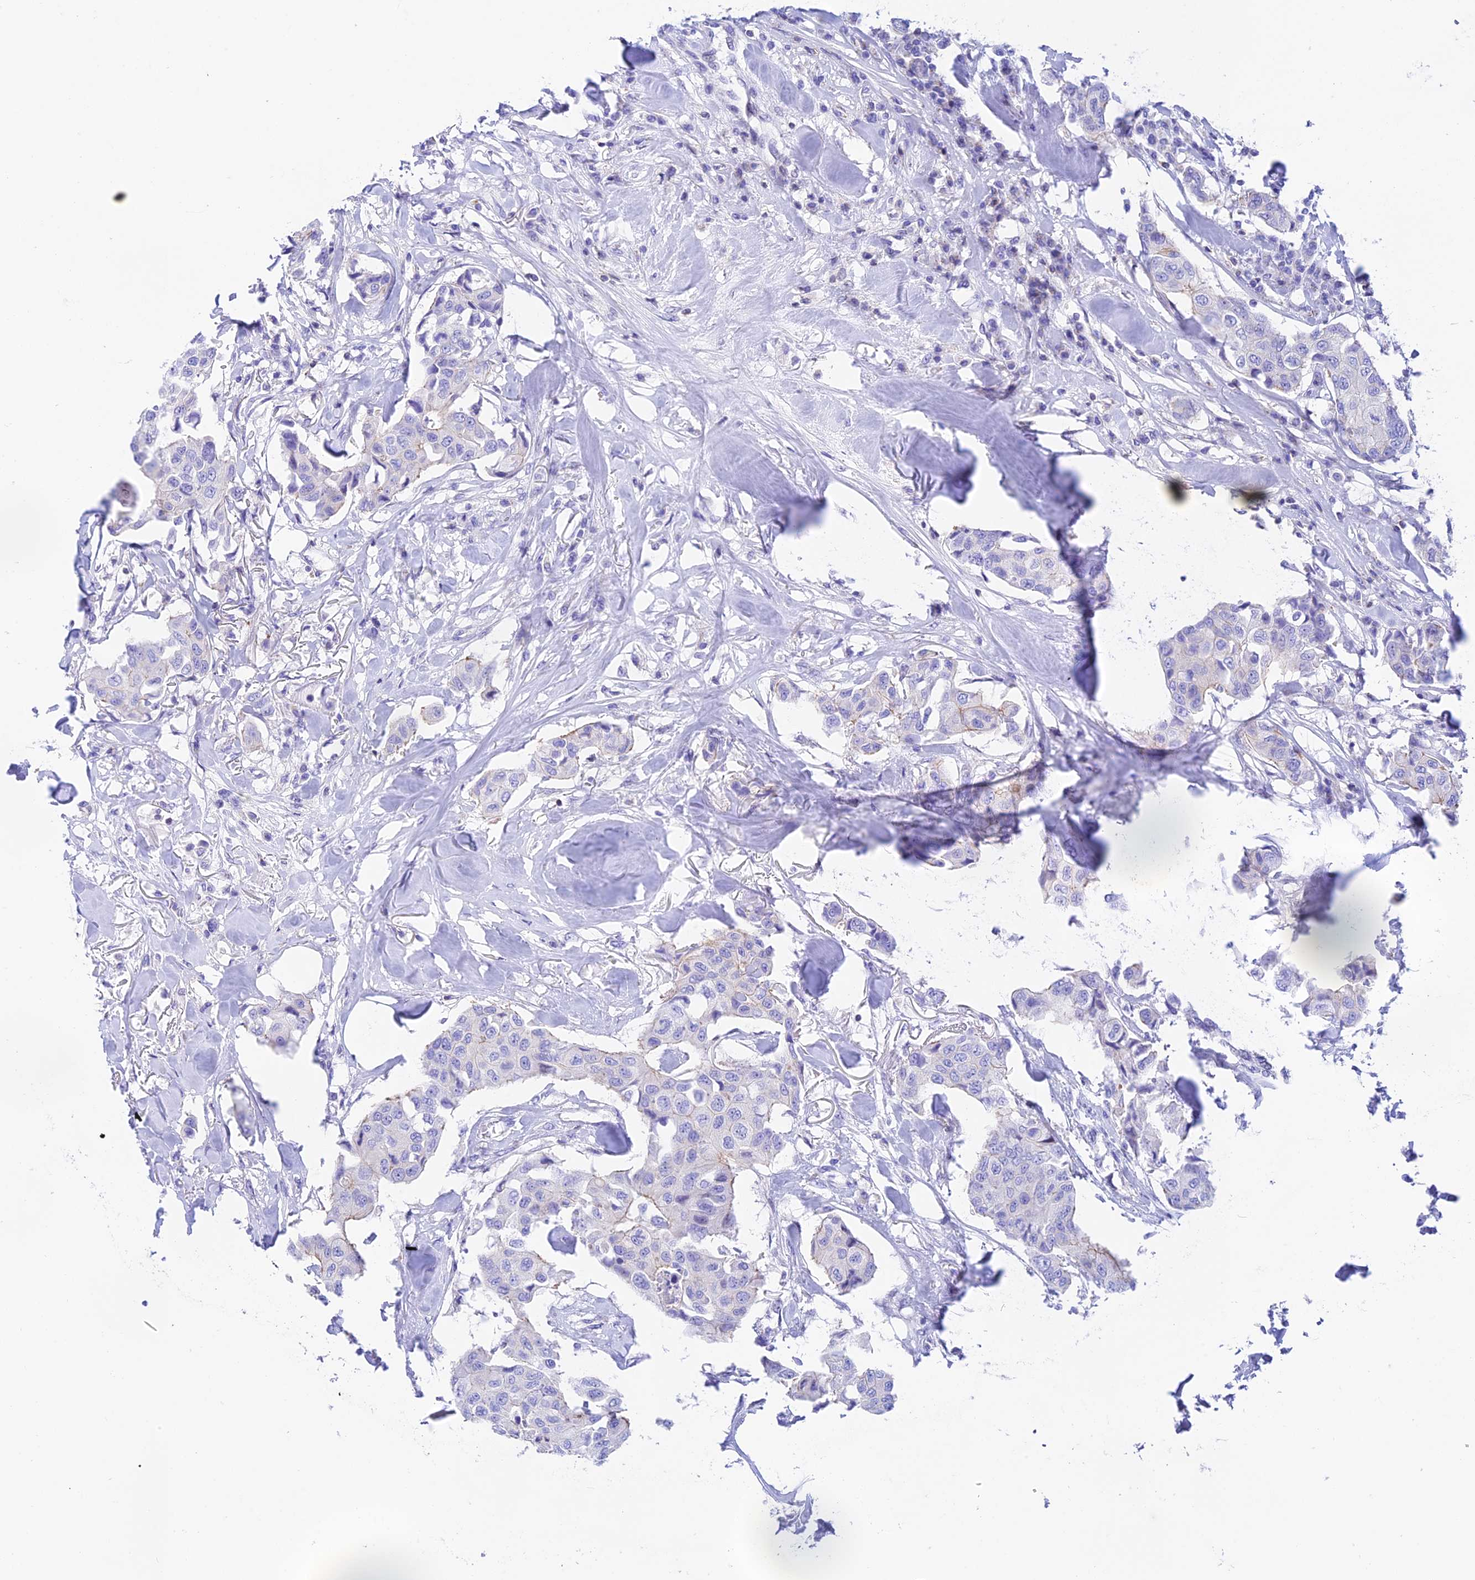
{"staining": {"intensity": "negative", "quantity": "none", "location": "none"}, "tissue": "breast cancer", "cell_type": "Tumor cells", "image_type": "cancer", "snomed": [{"axis": "morphology", "description": "Duct carcinoma"}, {"axis": "topography", "description": "Breast"}], "caption": "High power microscopy photomicrograph of an immunohistochemistry (IHC) histopathology image of breast cancer, revealing no significant staining in tumor cells.", "gene": "PRIM1", "patient": {"sex": "female", "age": 80}}